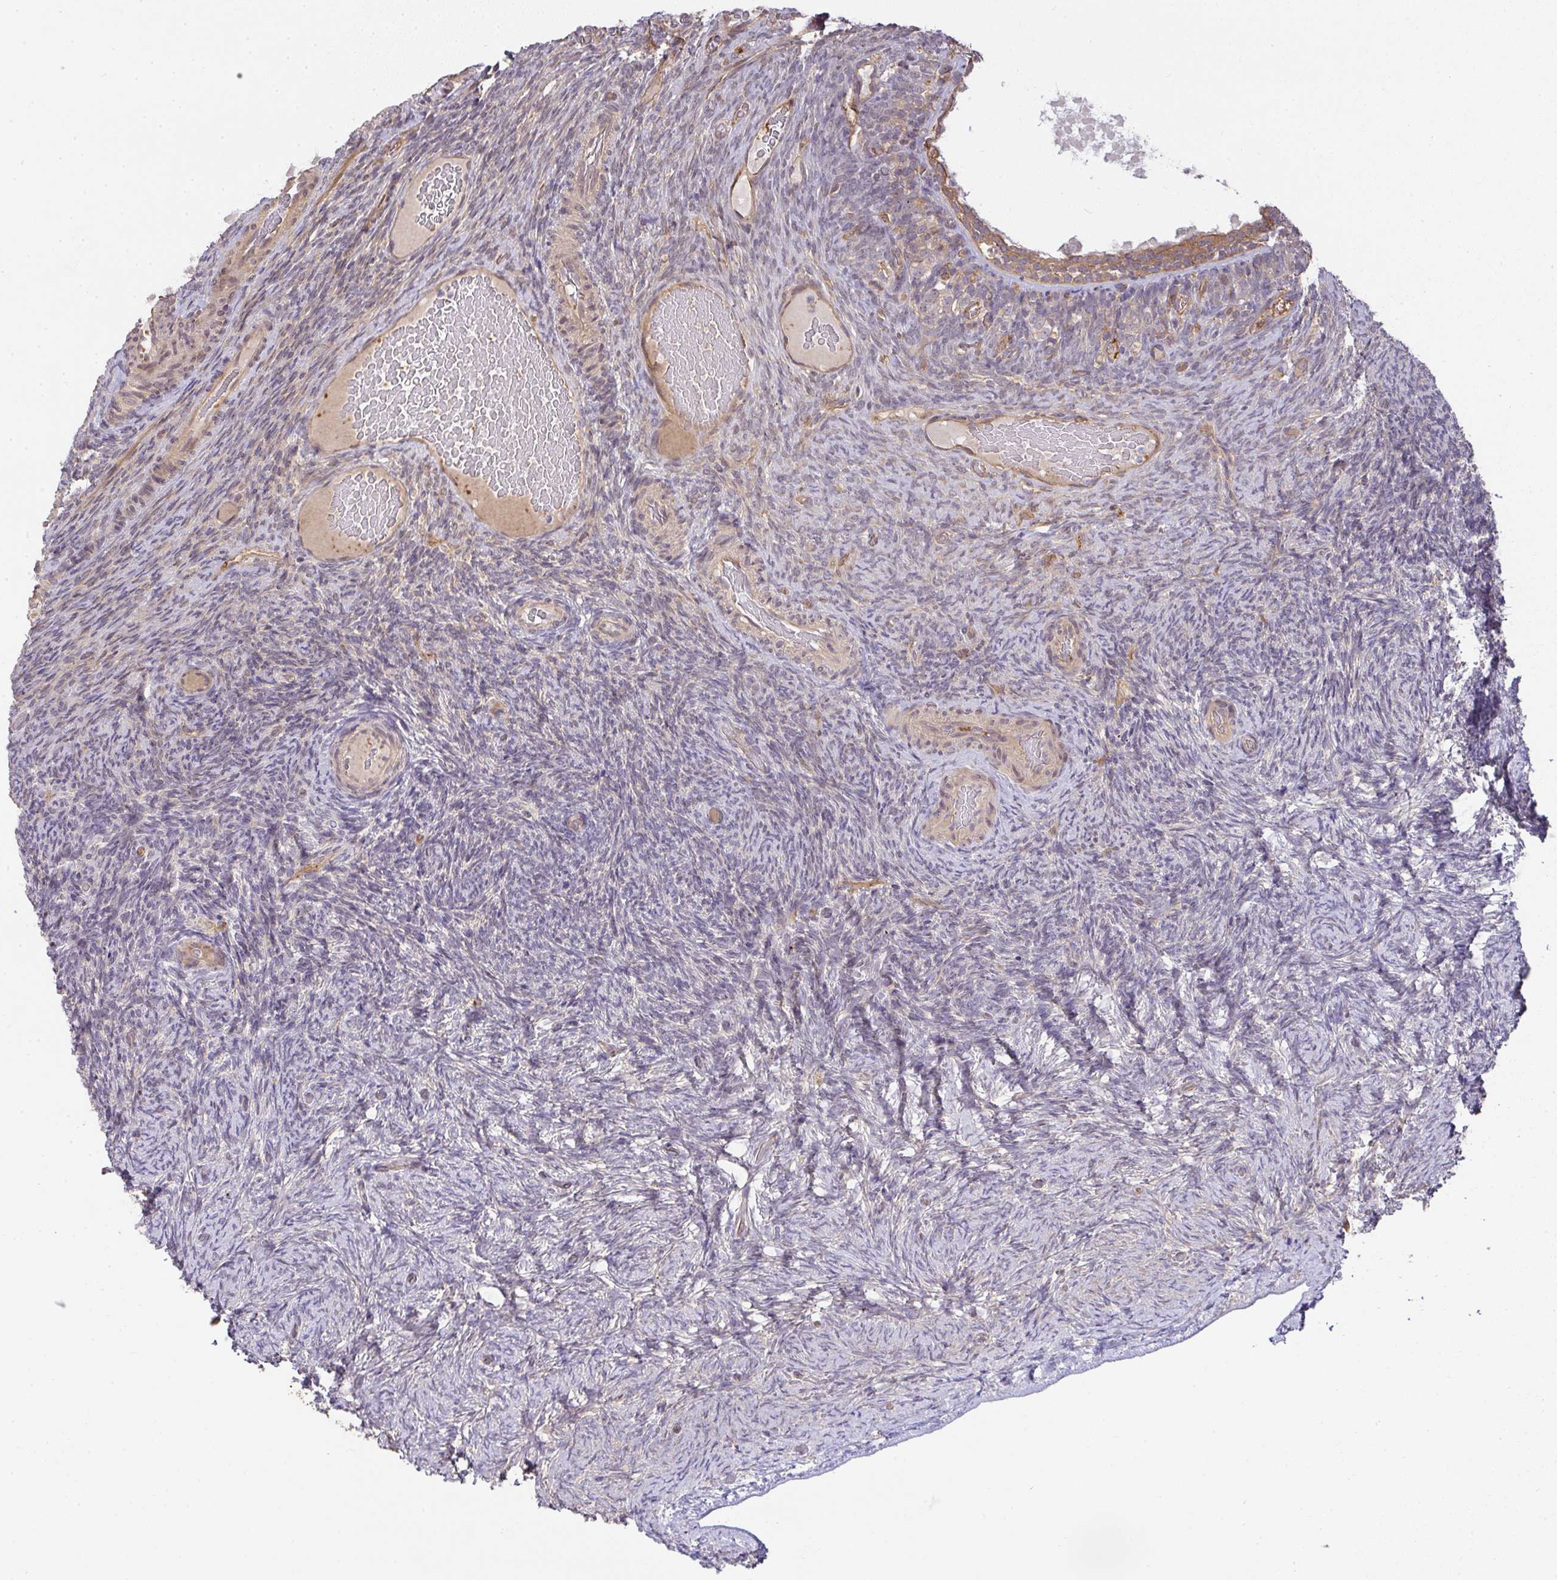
{"staining": {"intensity": "negative", "quantity": "none", "location": "none"}, "tissue": "ovary", "cell_type": "Ovarian stroma cells", "image_type": "normal", "snomed": [{"axis": "morphology", "description": "Normal tissue, NOS"}, {"axis": "topography", "description": "Ovary"}], "caption": "DAB immunohistochemical staining of benign human ovary exhibits no significant expression in ovarian stroma cells. The staining was performed using DAB (3,3'-diaminobenzidine) to visualize the protein expression in brown, while the nuclei were stained in blue with hematoxylin (Magnification: 20x).", "gene": "EEF1AKMT1", "patient": {"sex": "female", "age": 34}}